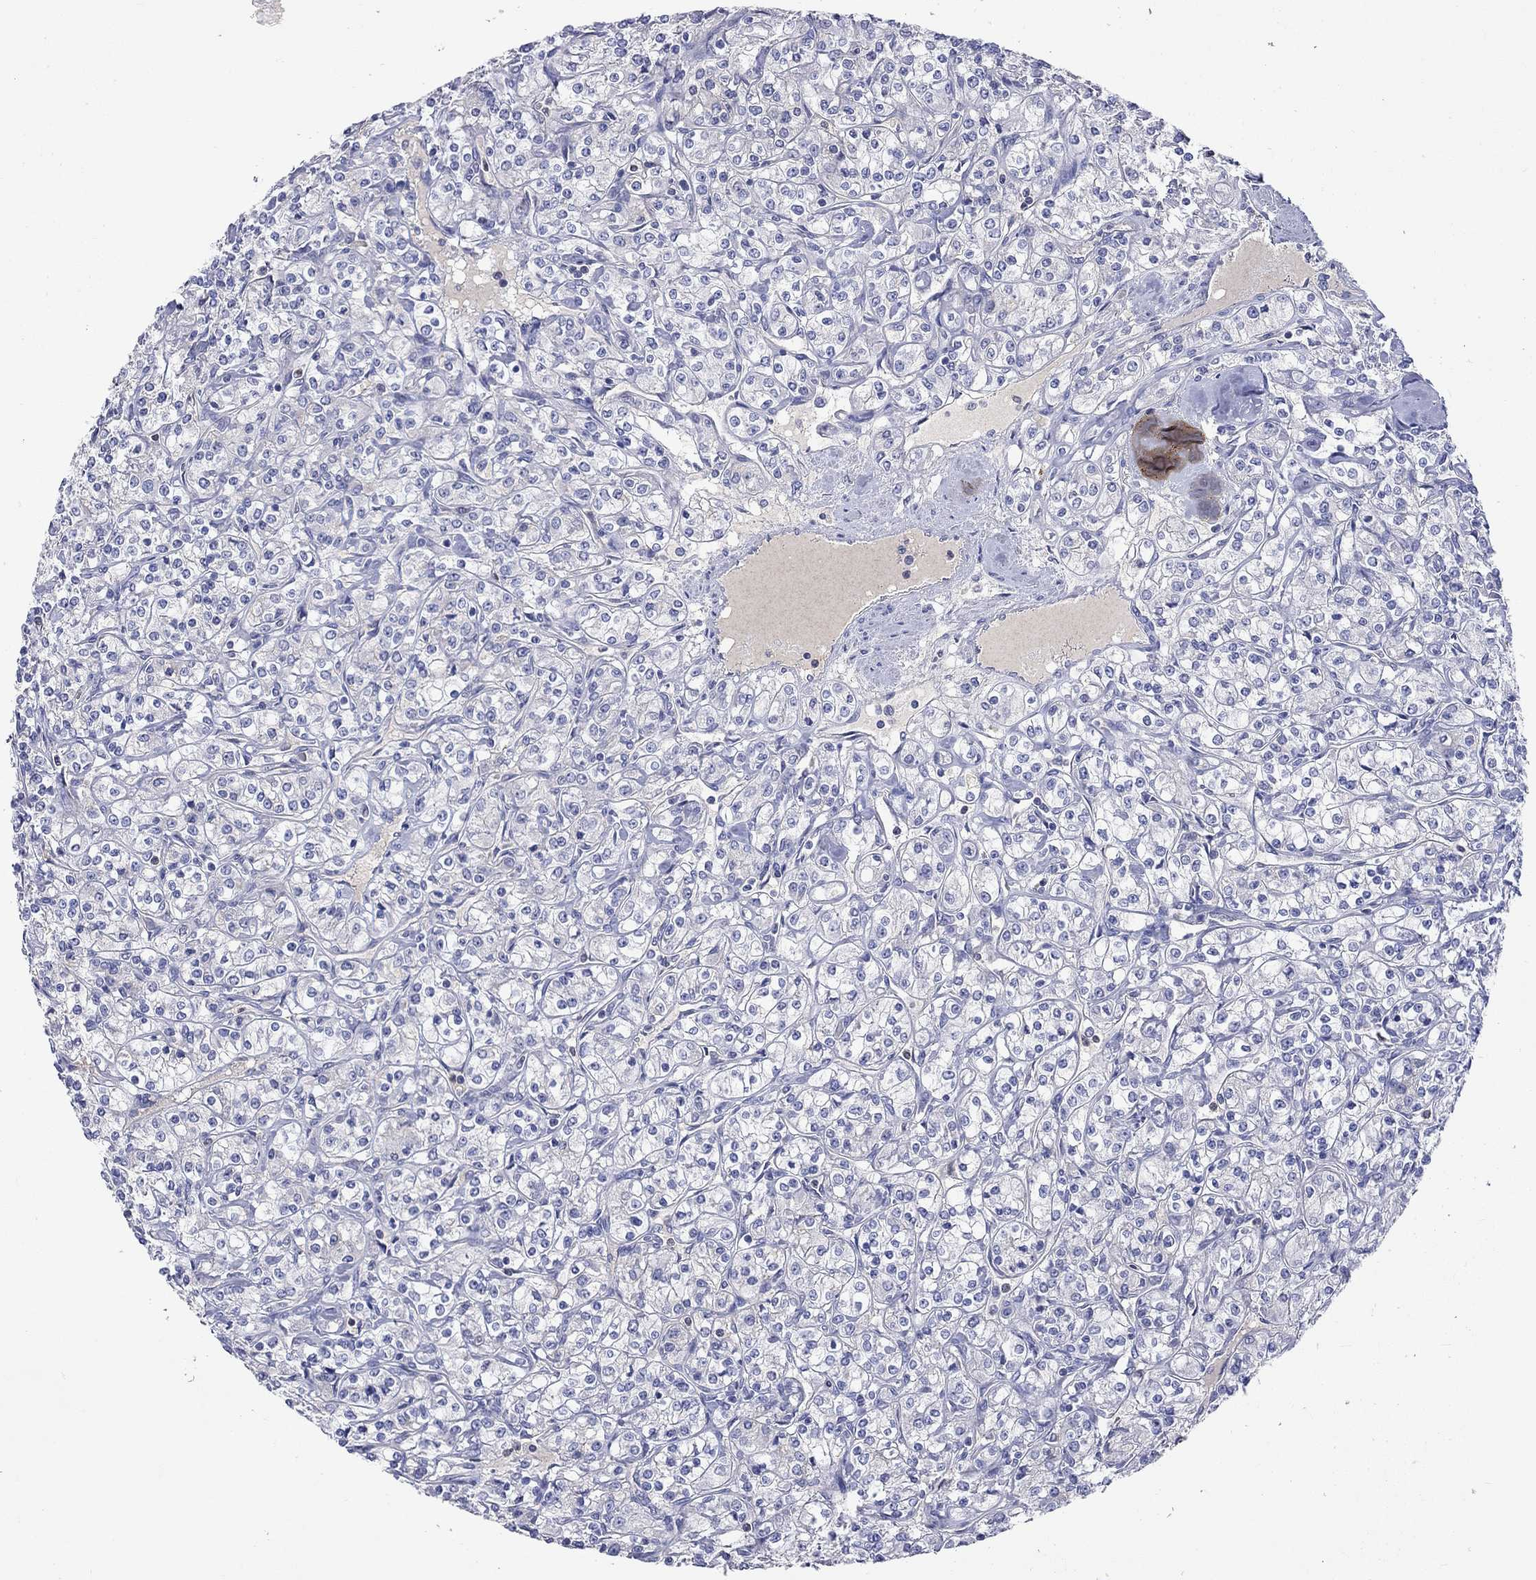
{"staining": {"intensity": "negative", "quantity": "none", "location": "none"}, "tissue": "renal cancer", "cell_type": "Tumor cells", "image_type": "cancer", "snomed": [{"axis": "morphology", "description": "Adenocarcinoma, NOS"}, {"axis": "topography", "description": "Kidney"}], "caption": "DAB (3,3'-diaminobenzidine) immunohistochemical staining of renal adenocarcinoma displays no significant staining in tumor cells.", "gene": "LRFN4", "patient": {"sex": "male", "age": 77}}